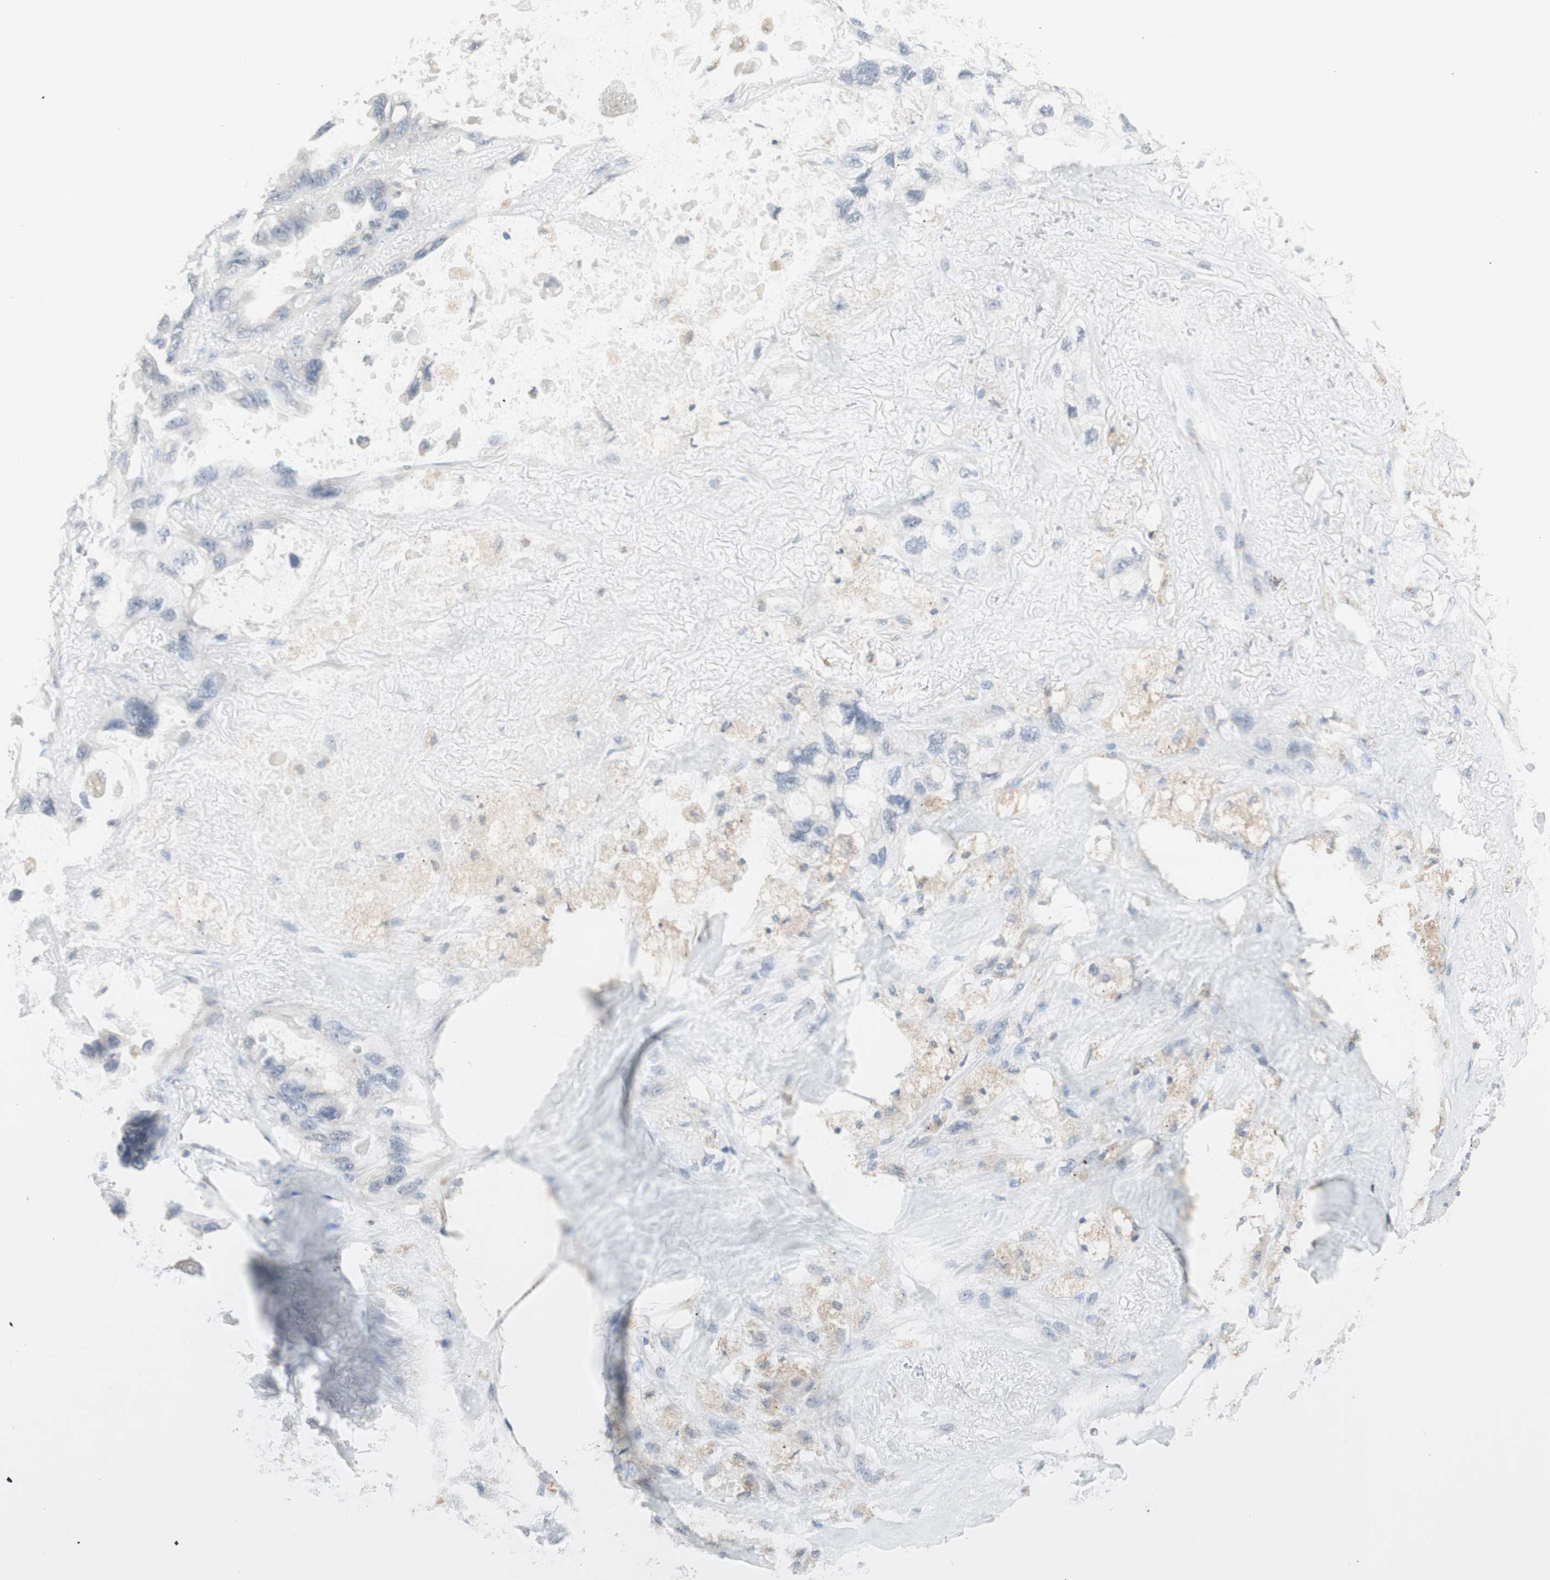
{"staining": {"intensity": "negative", "quantity": "none", "location": "none"}, "tissue": "lung cancer", "cell_type": "Tumor cells", "image_type": "cancer", "snomed": [{"axis": "morphology", "description": "Squamous cell carcinoma, NOS"}, {"axis": "topography", "description": "Lung"}], "caption": "High power microscopy histopathology image of an immunohistochemistry (IHC) micrograph of lung squamous cell carcinoma, revealing no significant expression in tumor cells.", "gene": "ATP6V1B1", "patient": {"sex": "female", "age": 73}}